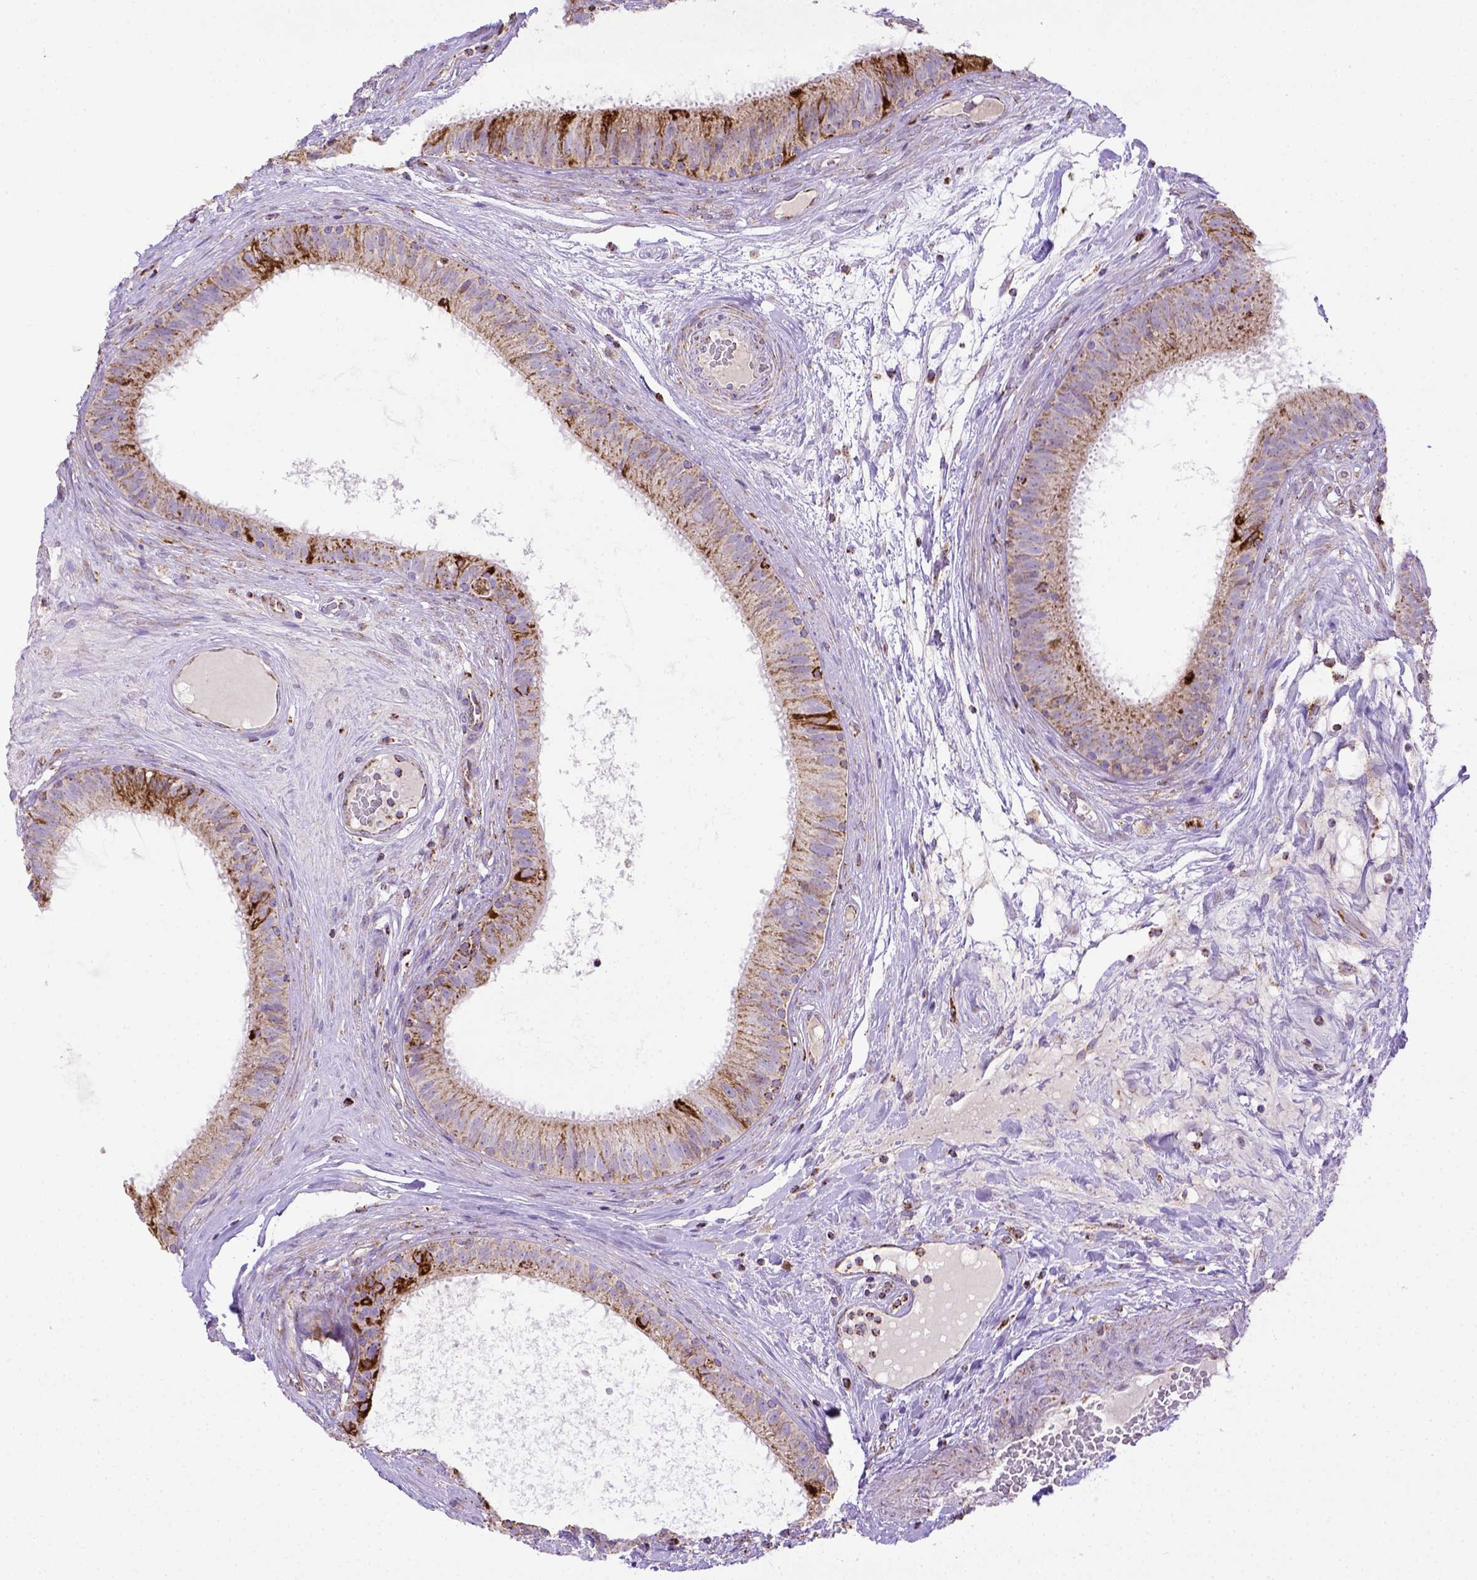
{"staining": {"intensity": "moderate", "quantity": ">75%", "location": "cytoplasmic/membranous"}, "tissue": "epididymis", "cell_type": "Glandular cells", "image_type": "normal", "snomed": [{"axis": "morphology", "description": "Normal tissue, NOS"}, {"axis": "topography", "description": "Epididymis"}], "caption": "Protein analysis of normal epididymis shows moderate cytoplasmic/membranous staining in approximately >75% of glandular cells.", "gene": "MT", "patient": {"sex": "male", "age": 59}}